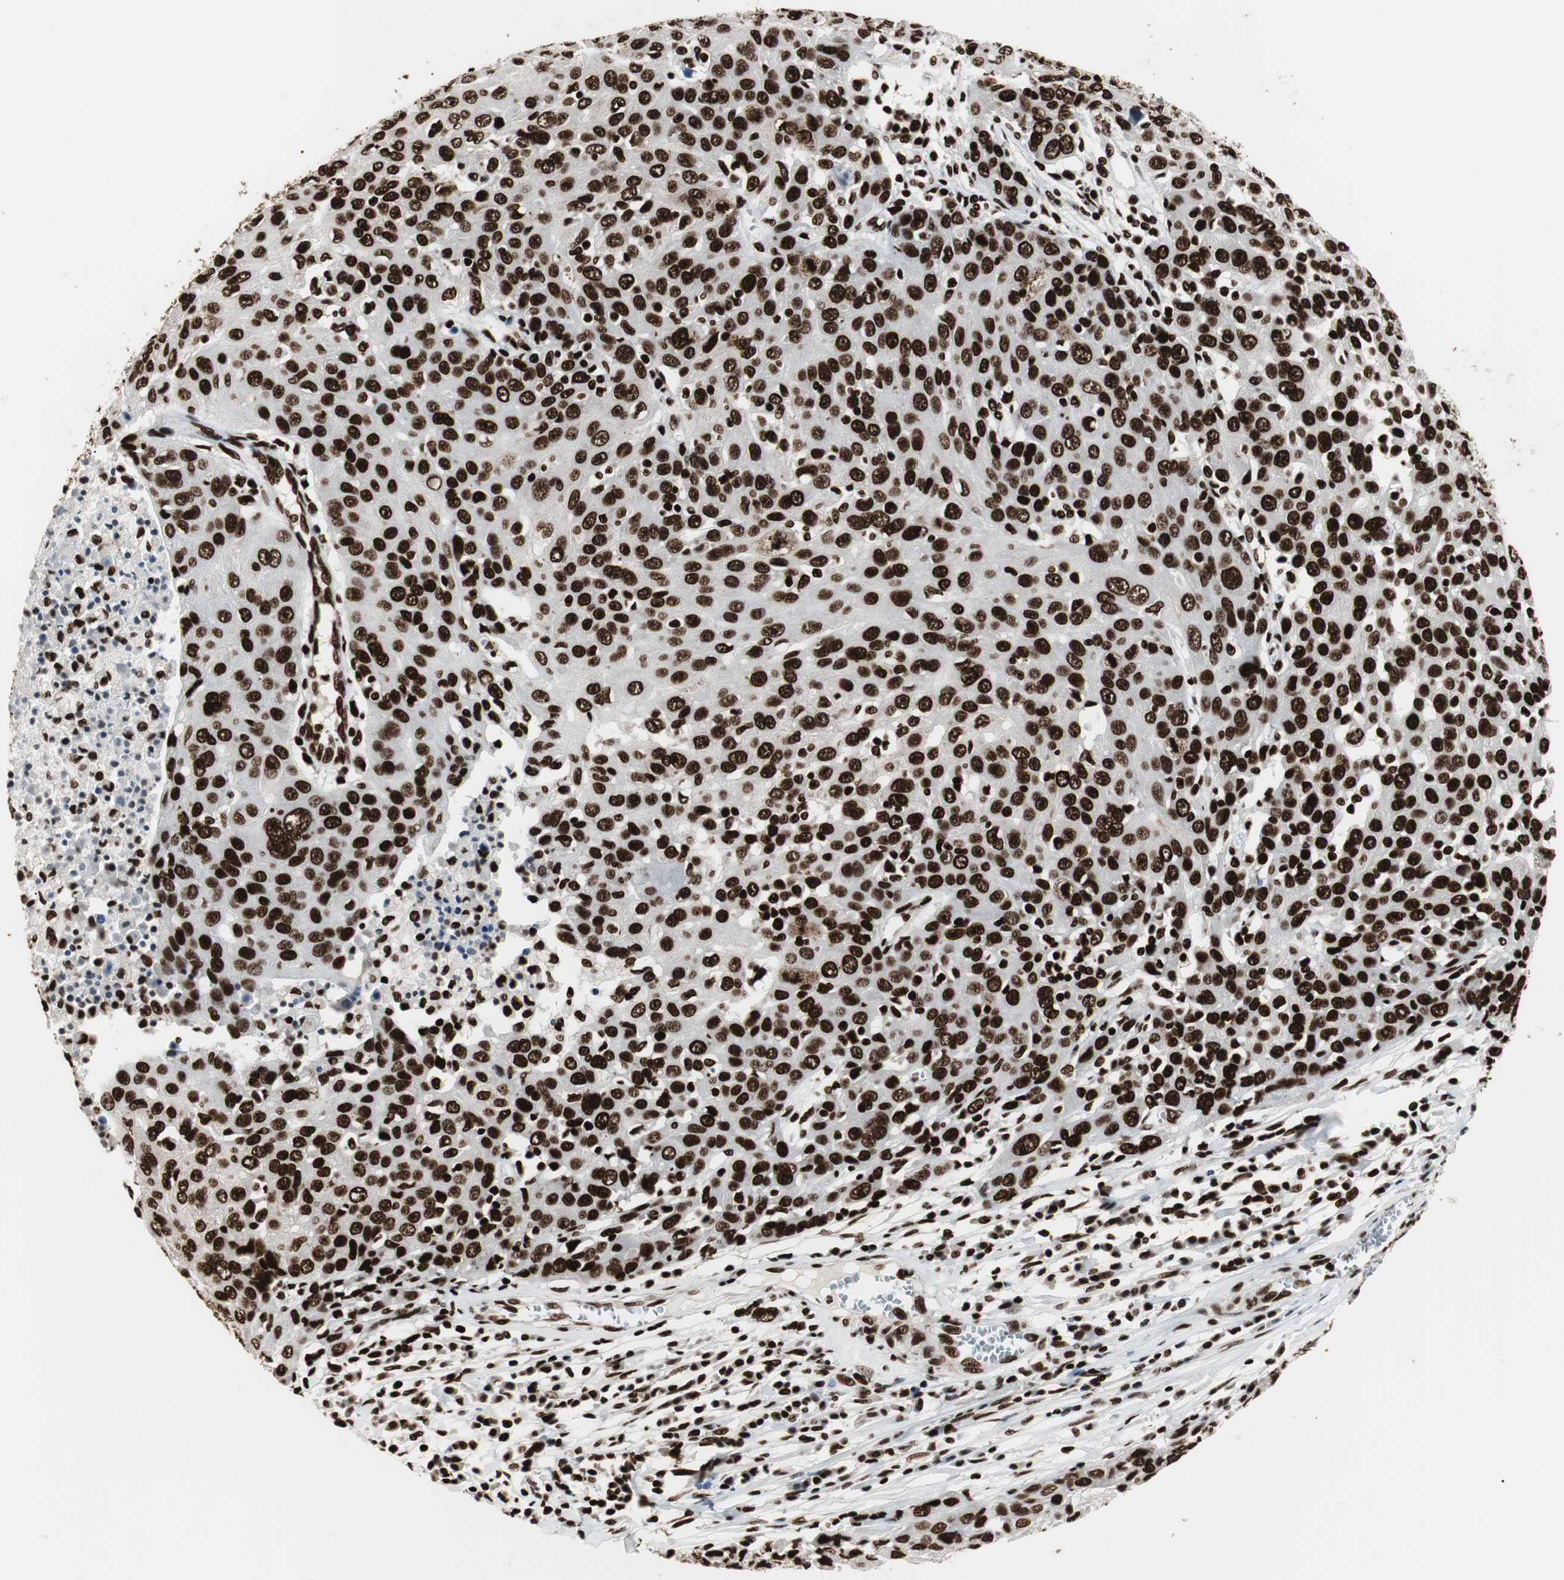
{"staining": {"intensity": "strong", "quantity": ">75%", "location": "nuclear"}, "tissue": "ovarian cancer", "cell_type": "Tumor cells", "image_type": "cancer", "snomed": [{"axis": "morphology", "description": "Carcinoma, endometroid"}, {"axis": "topography", "description": "Ovary"}], "caption": "Protein positivity by immunohistochemistry shows strong nuclear expression in approximately >75% of tumor cells in ovarian cancer (endometroid carcinoma).", "gene": "MTA2", "patient": {"sex": "female", "age": 50}}